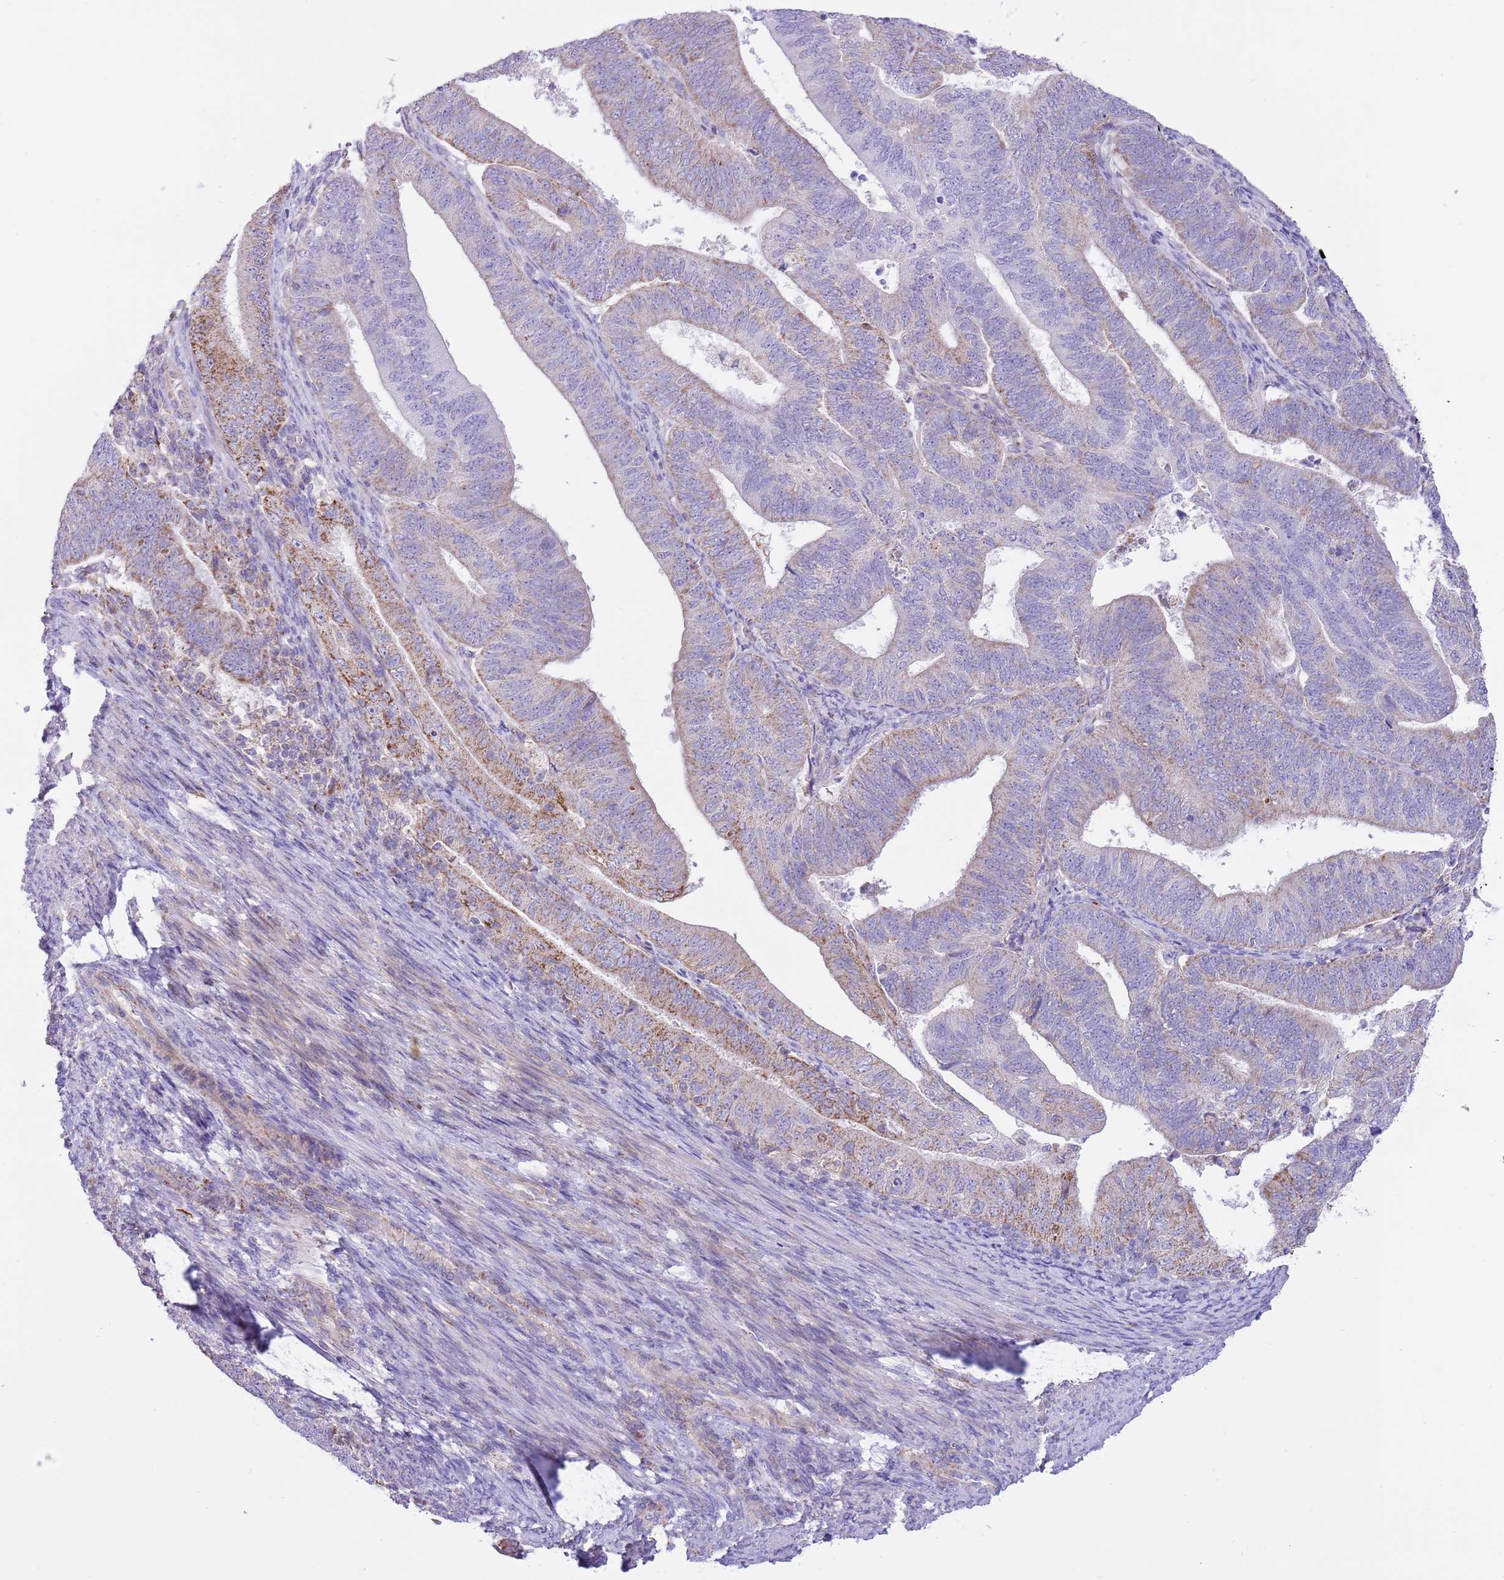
{"staining": {"intensity": "moderate", "quantity": "<25%", "location": "cytoplasmic/membranous"}, "tissue": "endometrial cancer", "cell_type": "Tumor cells", "image_type": "cancer", "snomed": [{"axis": "morphology", "description": "Adenocarcinoma, NOS"}, {"axis": "topography", "description": "Endometrium"}], "caption": "The photomicrograph exhibits immunohistochemical staining of adenocarcinoma (endometrial). There is moderate cytoplasmic/membranous positivity is seen in approximately <25% of tumor cells. (IHC, brightfield microscopy, high magnification).", "gene": "SS18L2", "patient": {"sex": "female", "age": 70}}